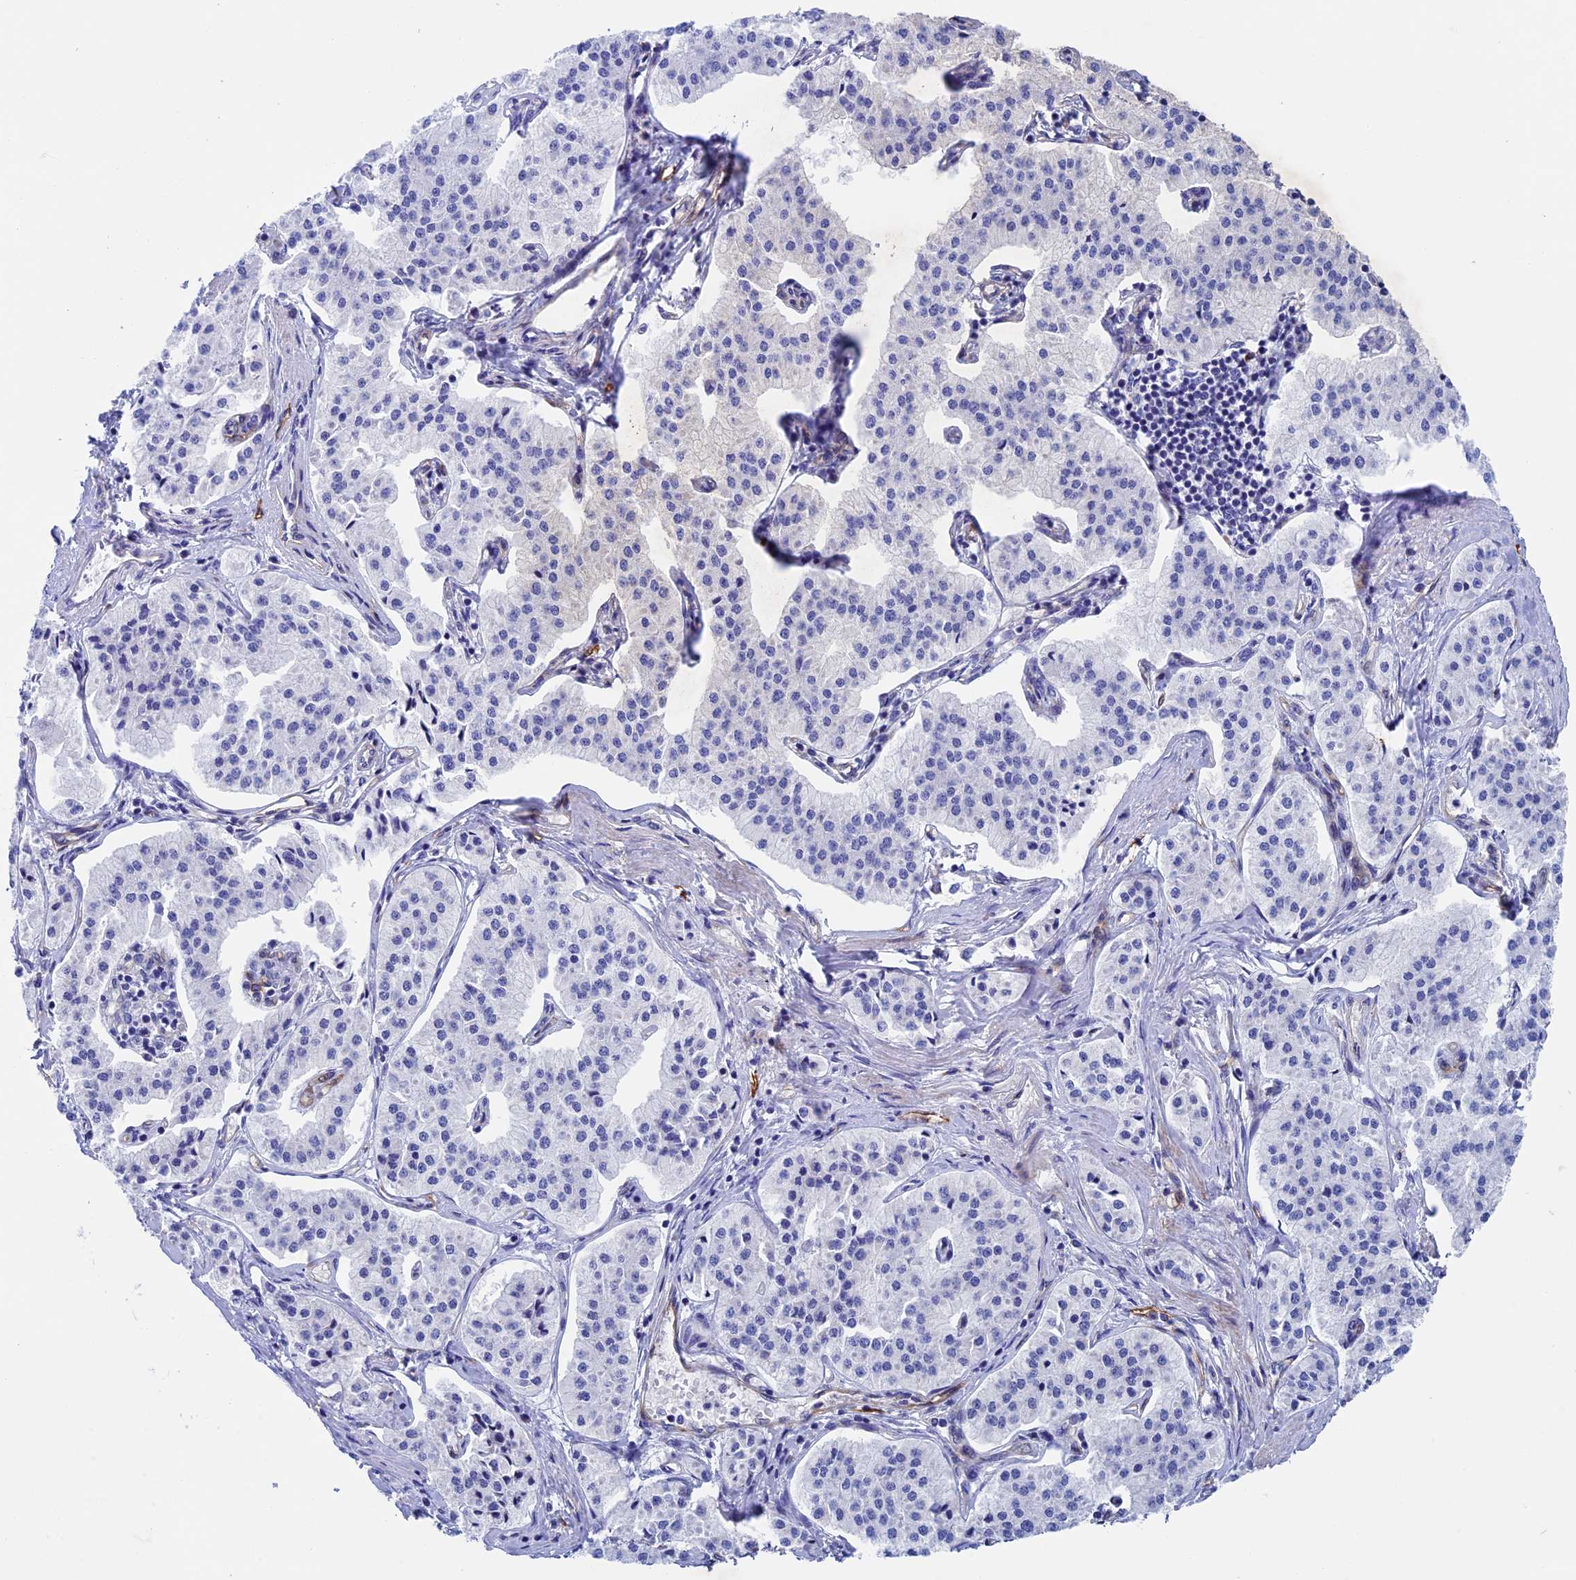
{"staining": {"intensity": "negative", "quantity": "none", "location": "none"}, "tissue": "pancreatic cancer", "cell_type": "Tumor cells", "image_type": "cancer", "snomed": [{"axis": "morphology", "description": "Adenocarcinoma, NOS"}, {"axis": "topography", "description": "Pancreas"}], "caption": "This is an immunohistochemistry (IHC) image of pancreatic cancer. There is no expression in tumor cells.", "gene": "INSYN1", "patient": {"sex": "female", "age": 50}}